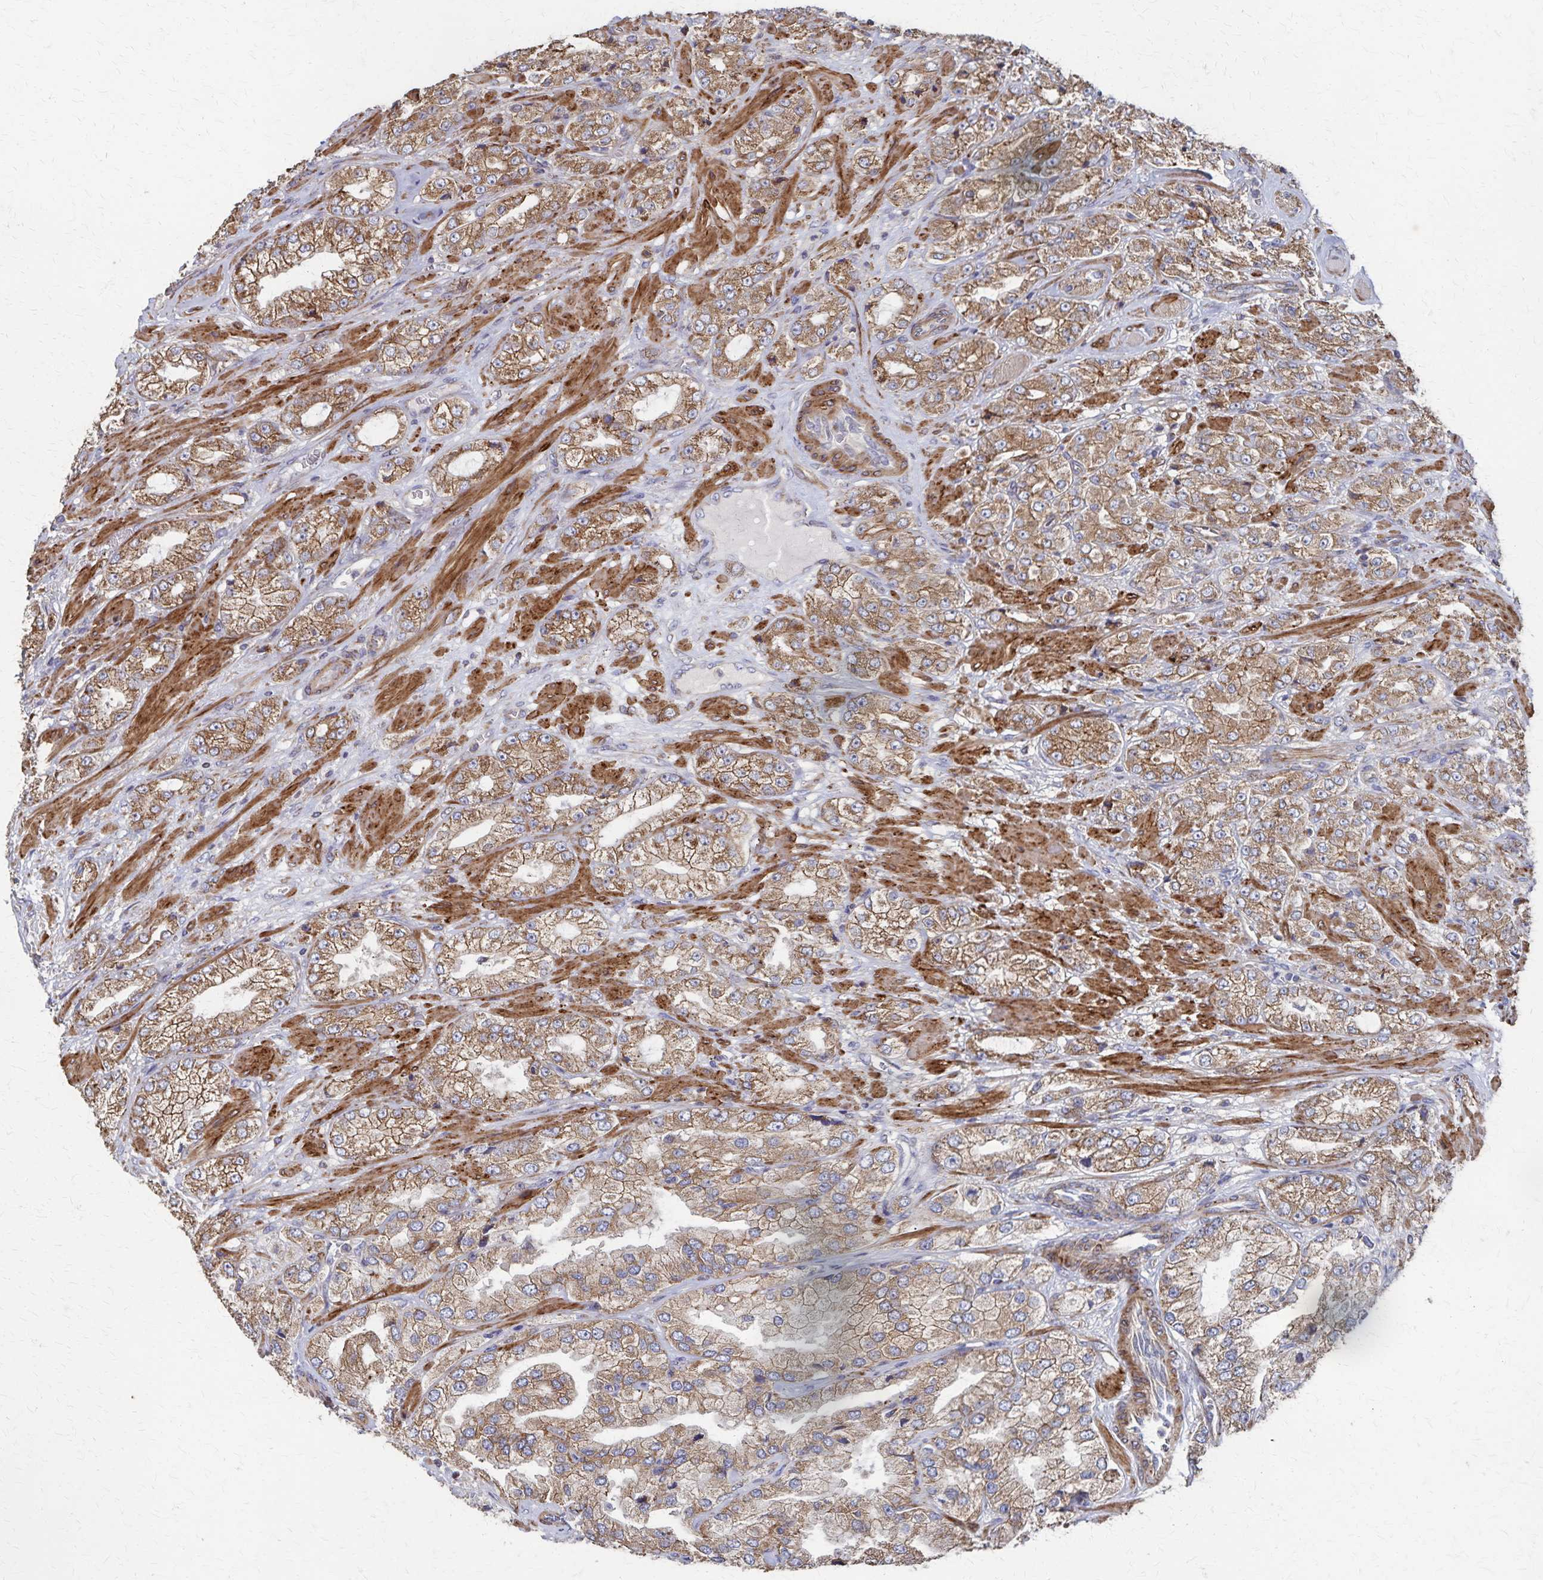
{"staining": {"intensity": "moderate", "quantity": ">75%", "location": "cytoplasmic/membranous"}, "tissue": "prostate cancer", "cell_type": "Tumor cells", "image_type": "cancer", "snomed": [{"axis": "morphology", "description": "Adenocarcinoma, High grade"}, {"axis": "topography", "description": "Prostate"}], "caption": "A brown stain highlights moderate cytoplasmic/membranous positivity of a protein in prostate cancer tumor cells.", "gene": "PGAP2", "patient": {"sex": "male", "age": 68}}